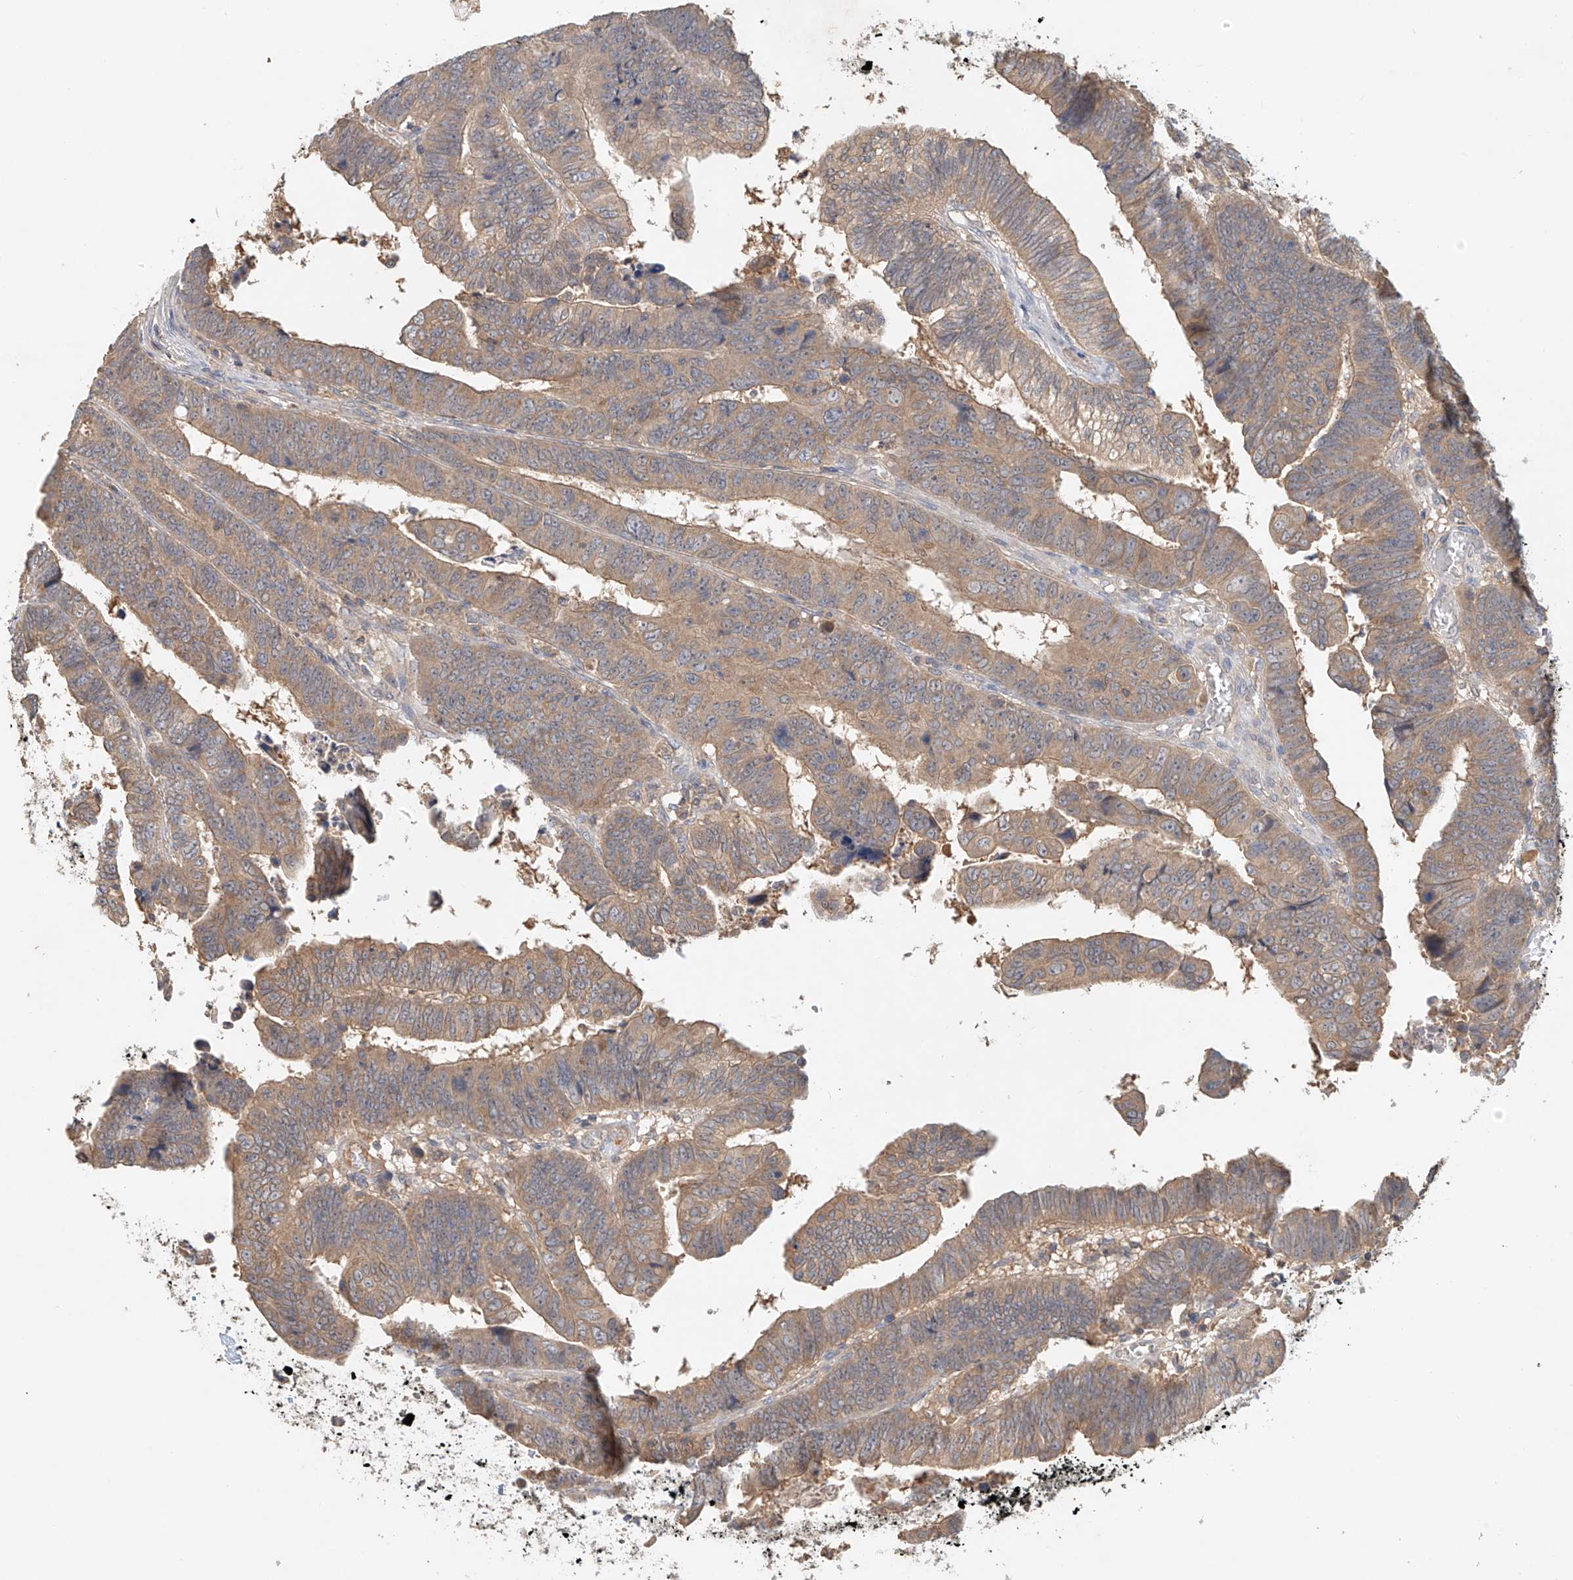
{"staining": {"intensity": "weak", "quantity": ">75%", "location": "cytoplasmic/membranous"}, "tissue": "colorectal cancer", "cell_type": "Tumor cells", "image_type": "cancer", "snomed": [{"axis": "morphology", "description": "Normal tissue, NOS"}, {"axis": "morphology", "description": "Adenocarcinoma, NOS"}, {"axis": "topography", "description": "Rectum"}], "caption": "Protein analysis of colorectal cancer tissue shows weak cytoplasmic/membranous staining in approximately >75% of tumor cells.", "gene": "GNB1L", "patient": {"sex": "female", "age": 65}}